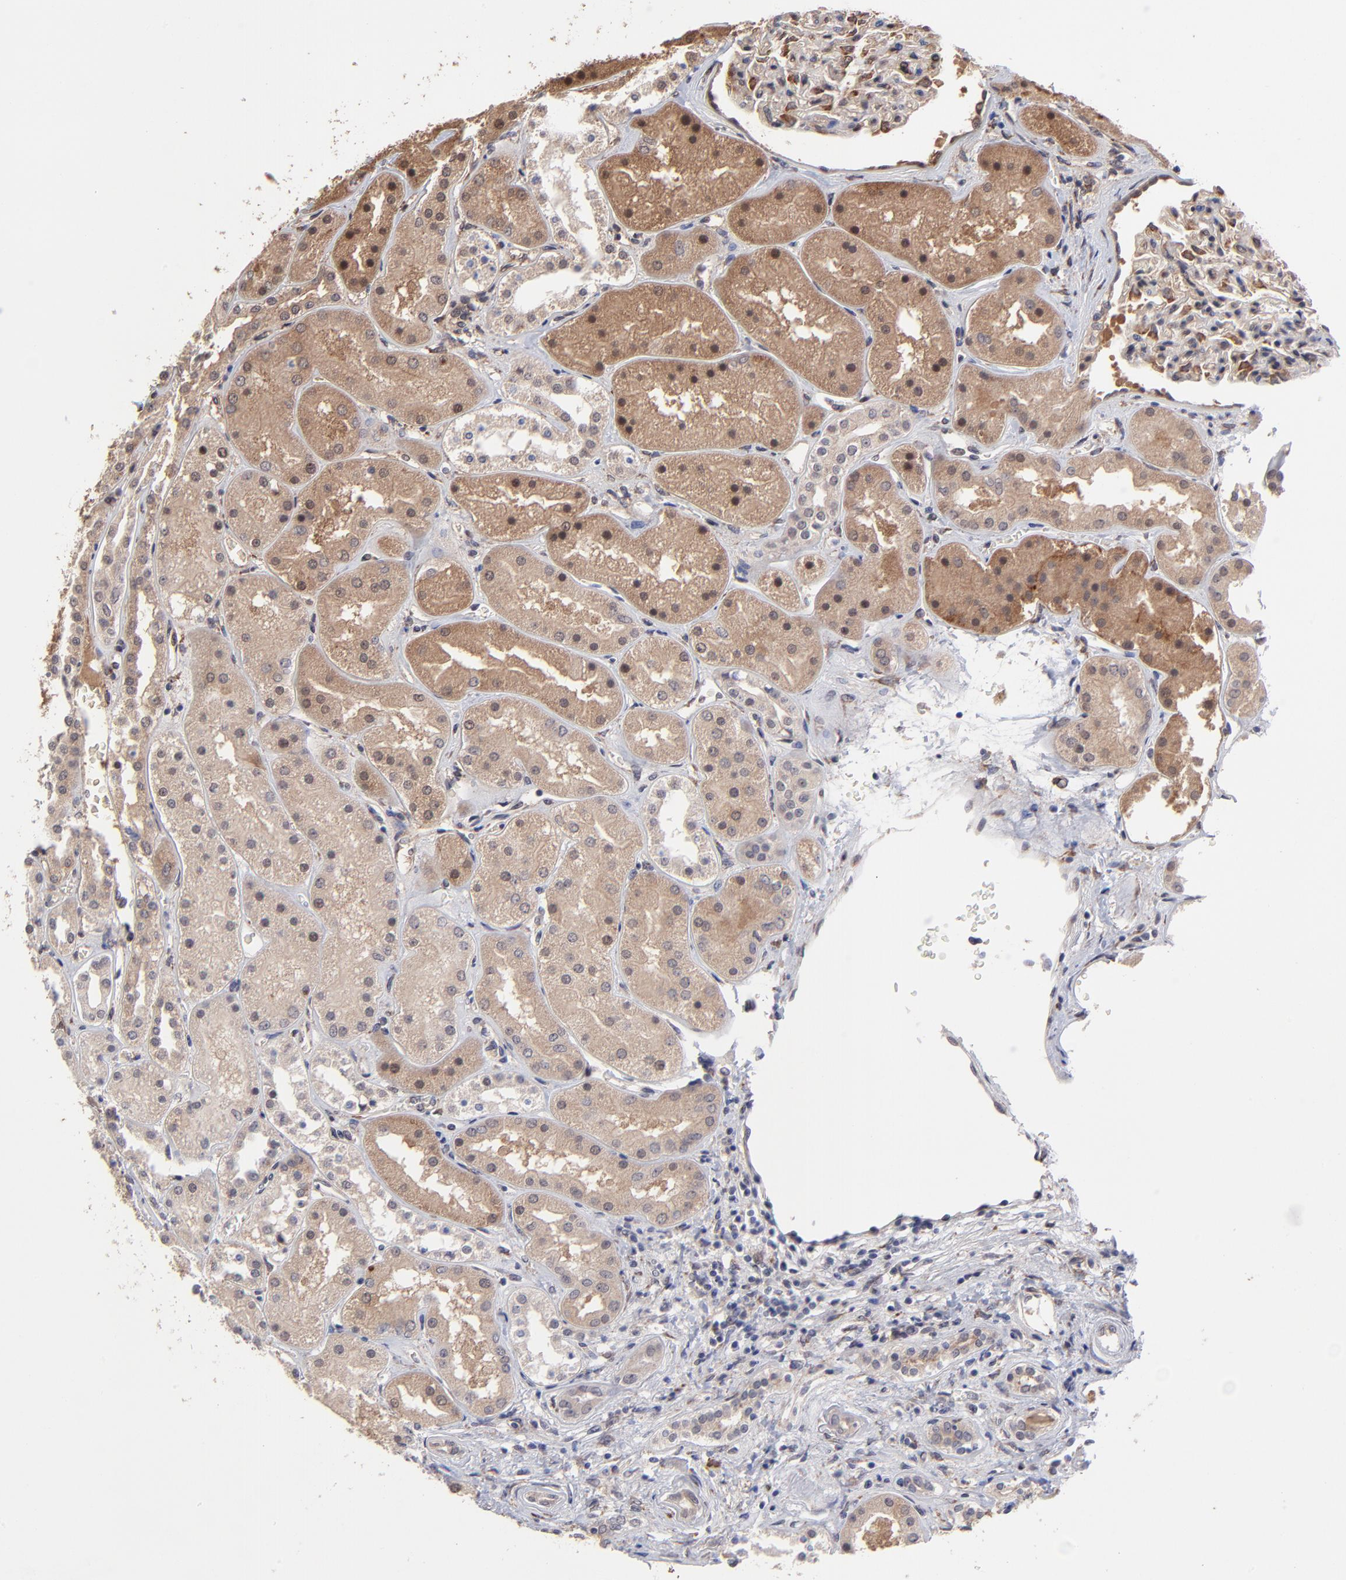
{"staining": {"intensity": "moderate", "quantity": "25%-75%", "location": "cytoplasmic/membranous"}, "tissue": "kidney", "cell_type": "Cells in glomeruli", "image_type": "normal", "snomed": [{"axis": "morphology", "description": "Normal tissue, NOS"}, {"axis": "topography", "description": "Kidney"}], "caption": "About 25%-75% of cells in glomeruli in unremarkable human kidney display moderate cytoplasmic/membranous protein positivity as visualized by brown immunohistochemical staining.", "gene": "CHL1", "patient": {"sex": "male", "age": 28}}